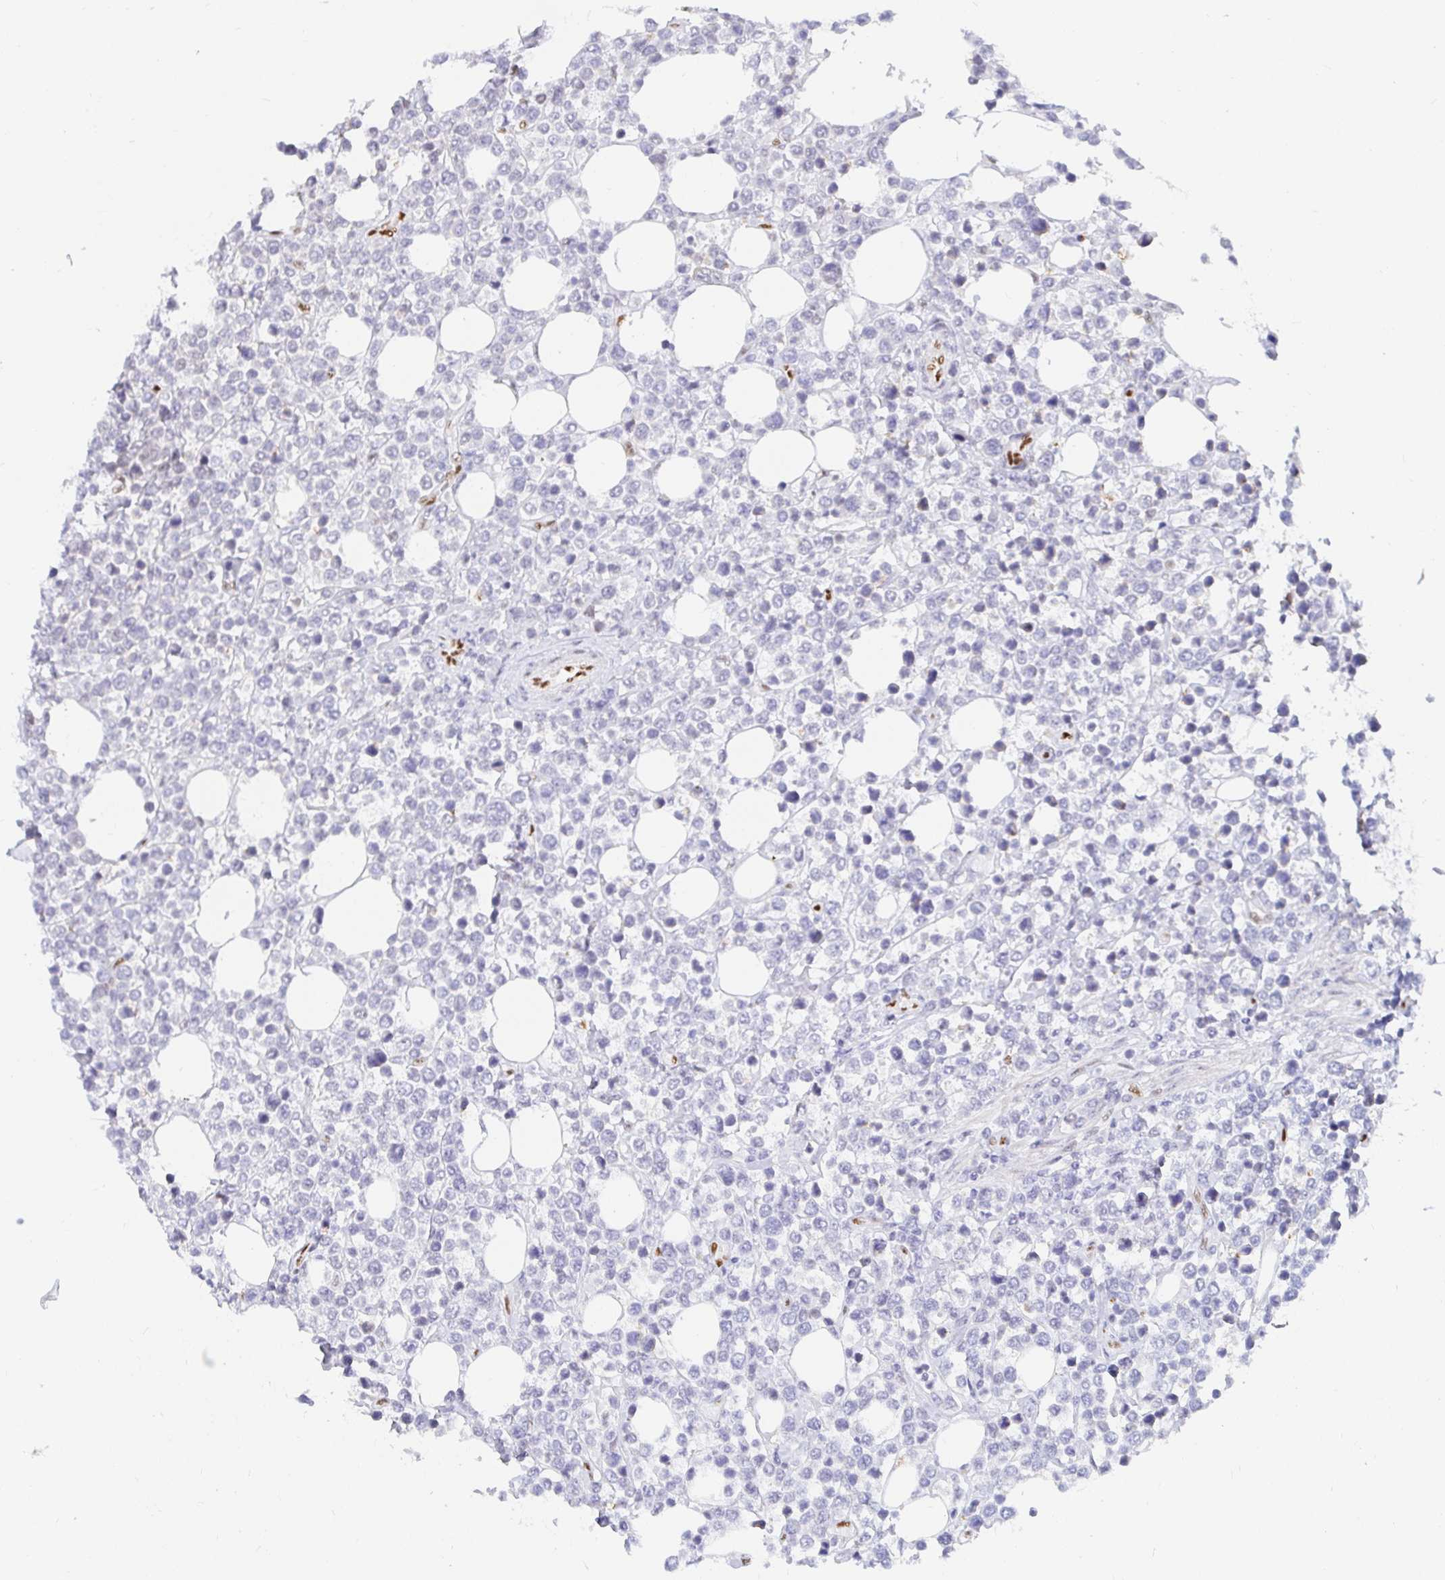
{"staining": {"intensity": "negative", "quantity": "none", "location": "none"}, "tissue": "lymphoma", "cell_type": "Tumor cells", "image_type": "cancer", "snomed": [{"axis": "morphology", "description": "Malignant lymphoma, non-Hodgkin's type, High grade"}, {"axis": "topography", "description": "Soft tissue"}], "caption": "Lymphoma was stained to show a protein in brown. There is no significant positivity in tumor cells.", "gene": "HINFP", "patient": {"sex": "female", "age": 56}}